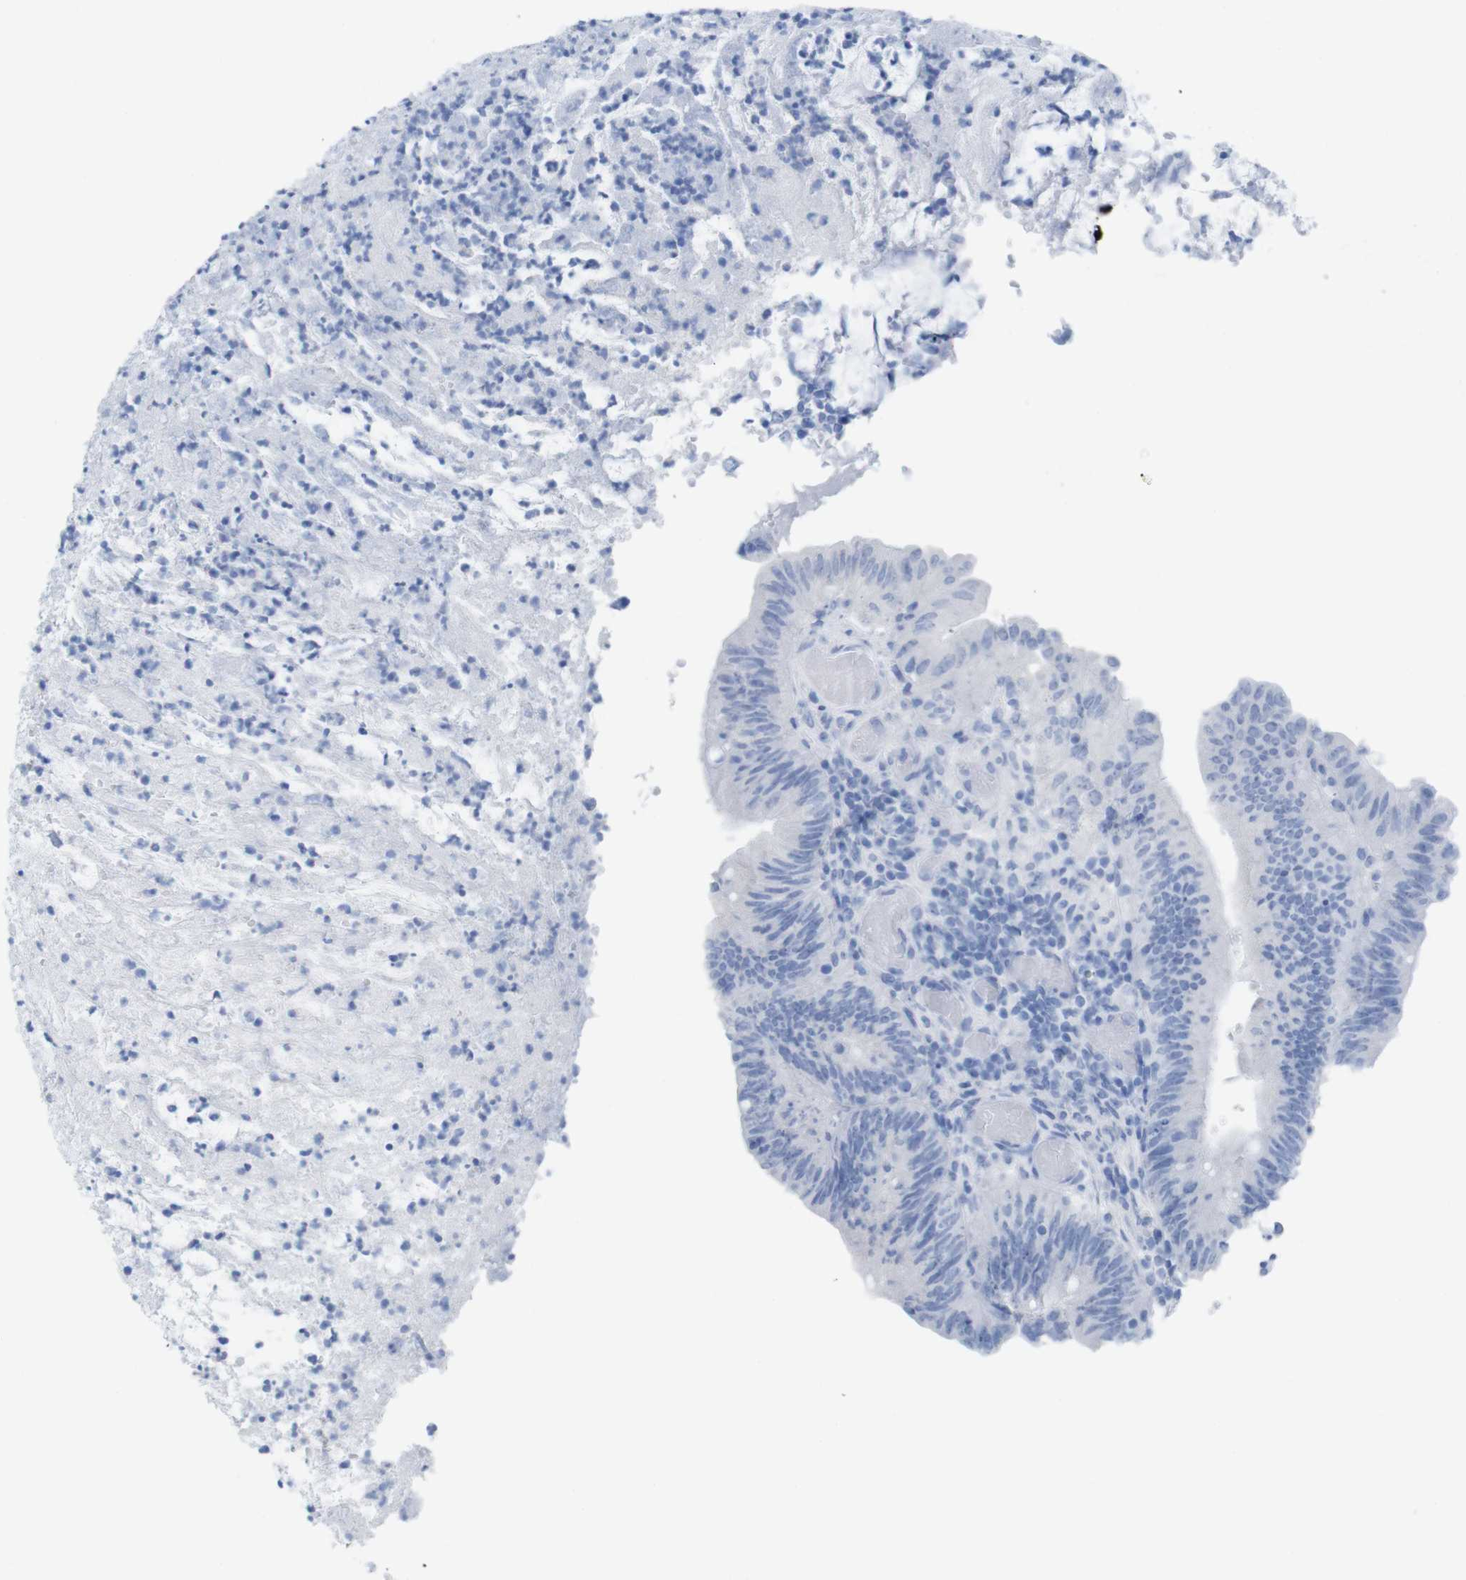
{"staining": {"intensity": "negative", "quantity": "none", "location": "none"}, "tissue": "colorectal cancer", "cell_type": "Tumor cells", "image_type": "cancer", "snomed": [{"axis": "morphology", "description": "Adenocarcinoma, NOS"}, {"axis": "topography", "description": "Rectum"}], "caption": "Immunohistochemical staining of colorectal cancer (adenocarcinoma) displays no significant staining in tumor cells. Nuclei are stained in blue.", "gene": "MYH7", "patient": {"sex": "female", "age": 66}}